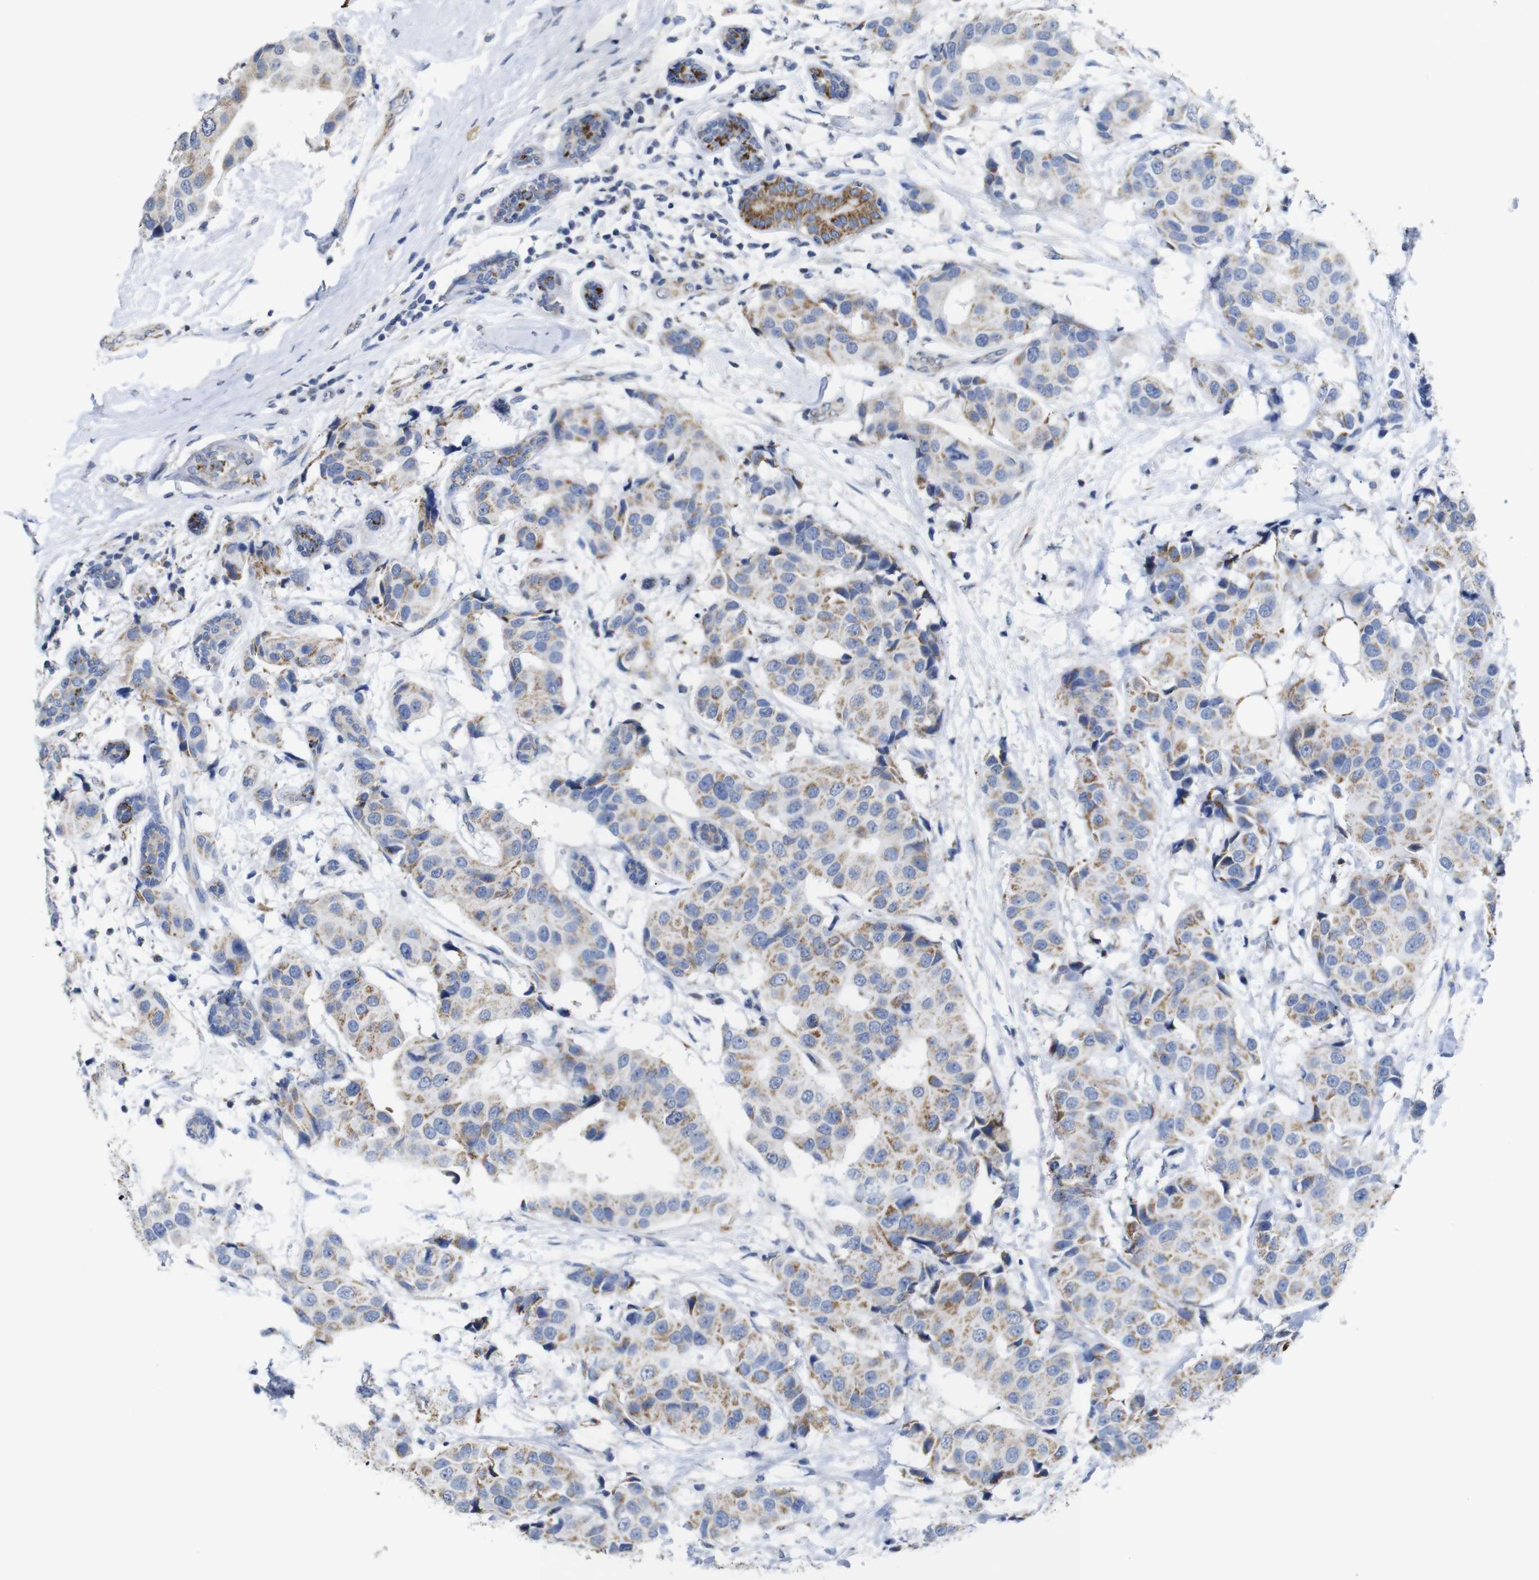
{"staining": {"intensity": "weak", "quantity": ">75%", "location": "cytoplasmic/membranous"}, "tissue": "breast cancer", "cell_type": "Tumor cells", "image_type": "cancer", "snomed": [{"axis": "morphology", "description": "Normal tissue, NOS"}, {"axis": "morphology", "description": "Duct carcinoma"}, {"axis": "topography", "description": "Breast"}], "caption": "Breast cancer (infiltrating ductal carcinoma) tissue demonstrates weak cytoplasmic/membranous expression in about >75% of tumor cells", "gene": "MAOA", "patient": {"sex": "female", "age": 39}}